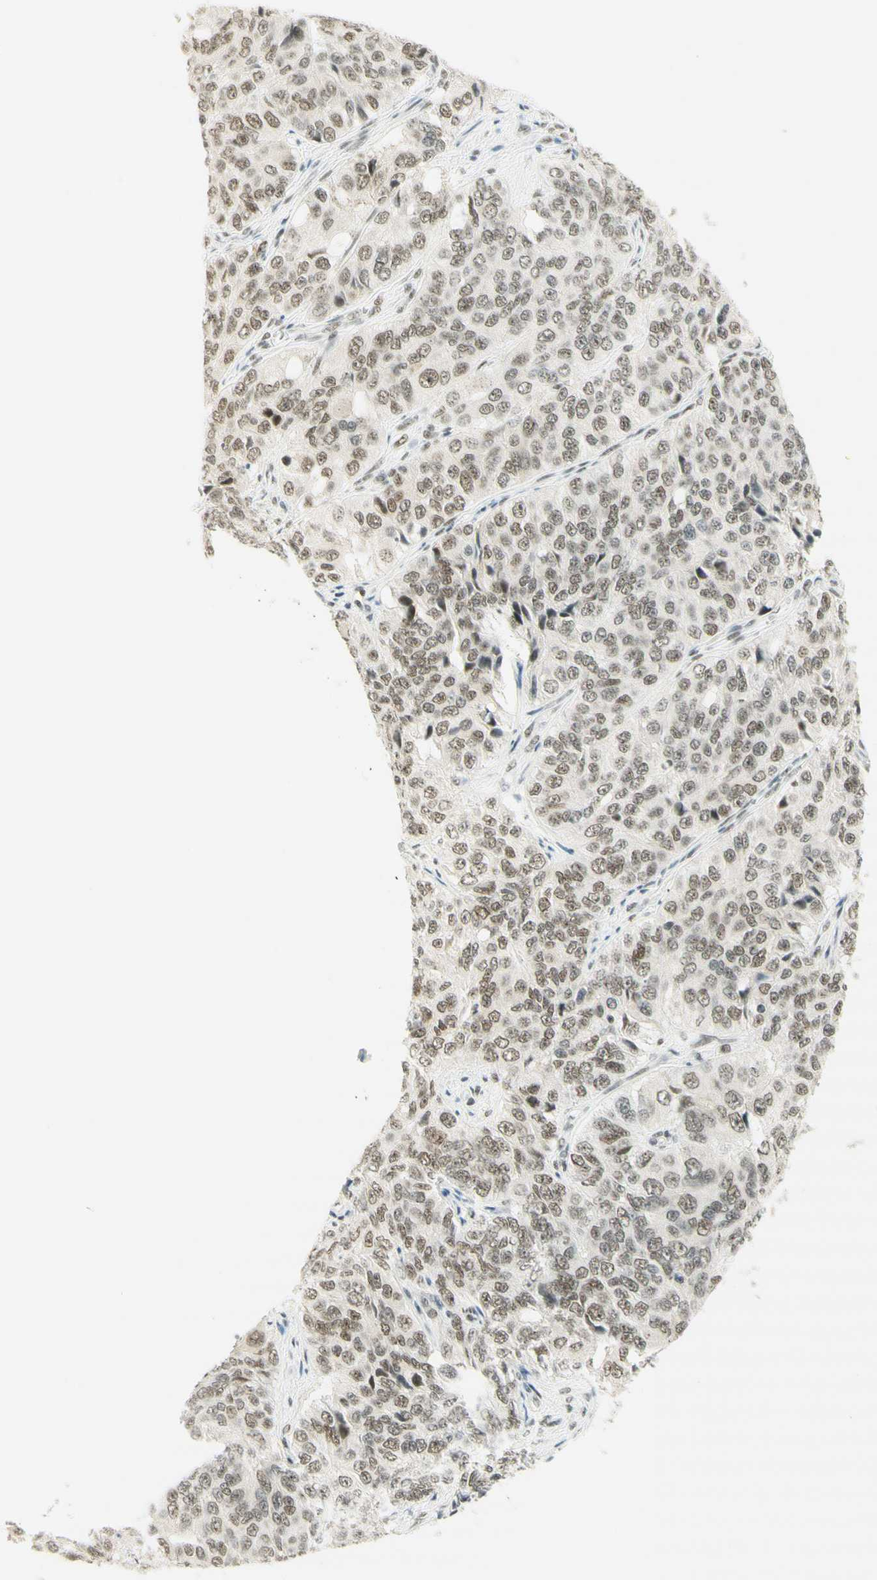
{"staining": {"intensity": "weak", "quantity": ">75%", "location": "nuclear"}, "tissue": "ovarian cancer", "cell_type": "Tumor cells", "image_type": "cancer", "snomed": [{"axis": "morphology", "description": "Carcinoma, endometroid"}, {"axis": "topography", "description": "Ovary"}], "caption": "Protein staining exhibits weak nuclear staining in about >75% of tumor cells in ovarian endometroid carcinoma.", "gene": "PMS2", "patient": {"sex": "female", "age": 51}}